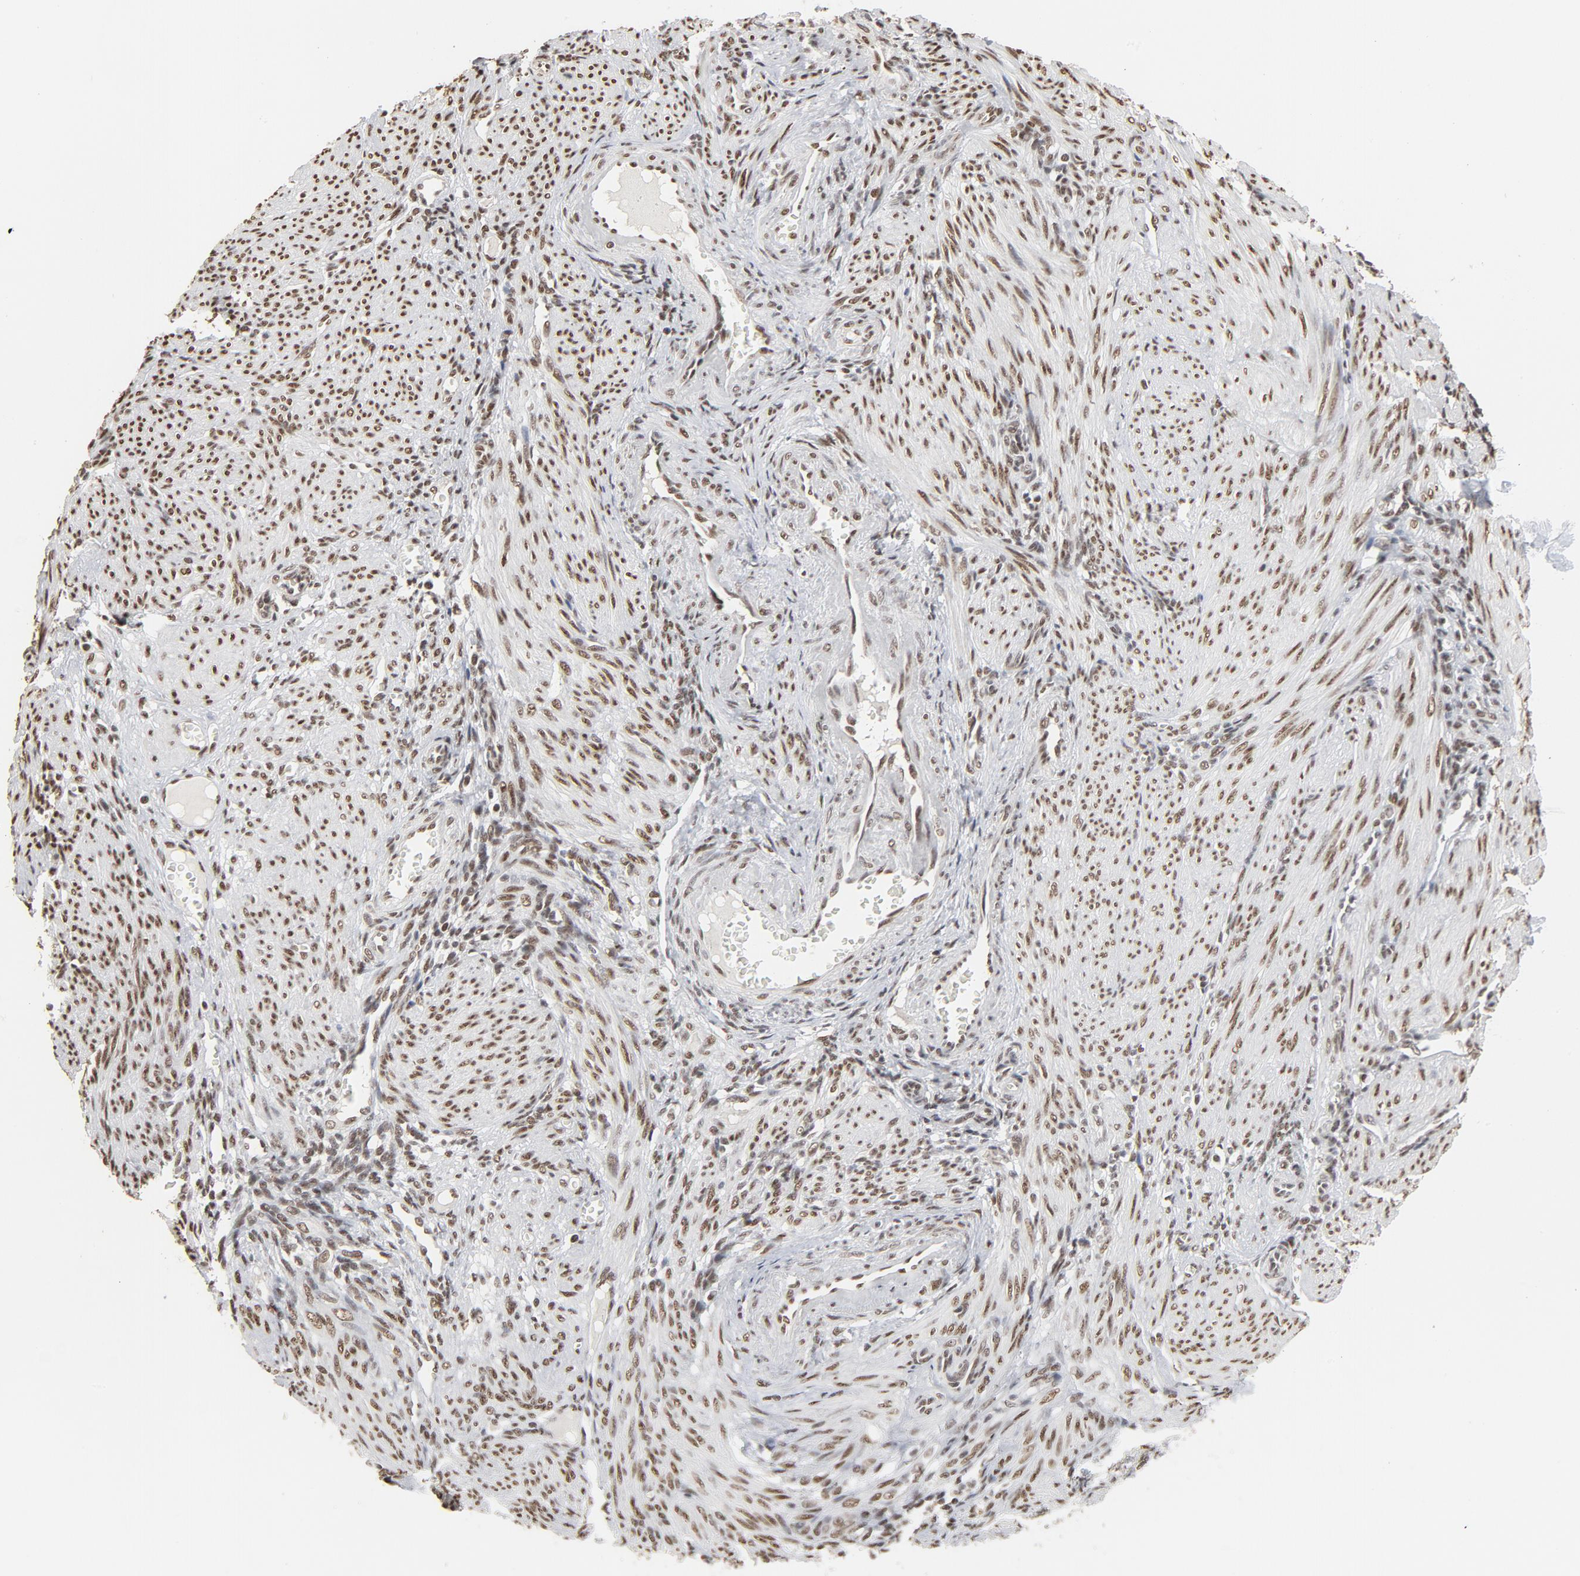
{"staining": {"intensity": "moderate", "quantity": ">75%", "location": "nuclear"}, "tissue": "endometrium", "cell_type": "Cells in endometrial stroma", "image_type": "normal", "snomed": [{"axis": "morphology", "description": "Normal tissue, NOS"}, {"axis": "topography", "description": "Endometrium"}], "caption": "Cells in endometrial stroma exhibit moderate nuclear expression in approximately >75% of cells in unremarkable endometrium. The protein is shown in brown color, while the nuclei are stained blue.", "gene": "MRE11", "patient": {"sex": "female", "age": 72}}